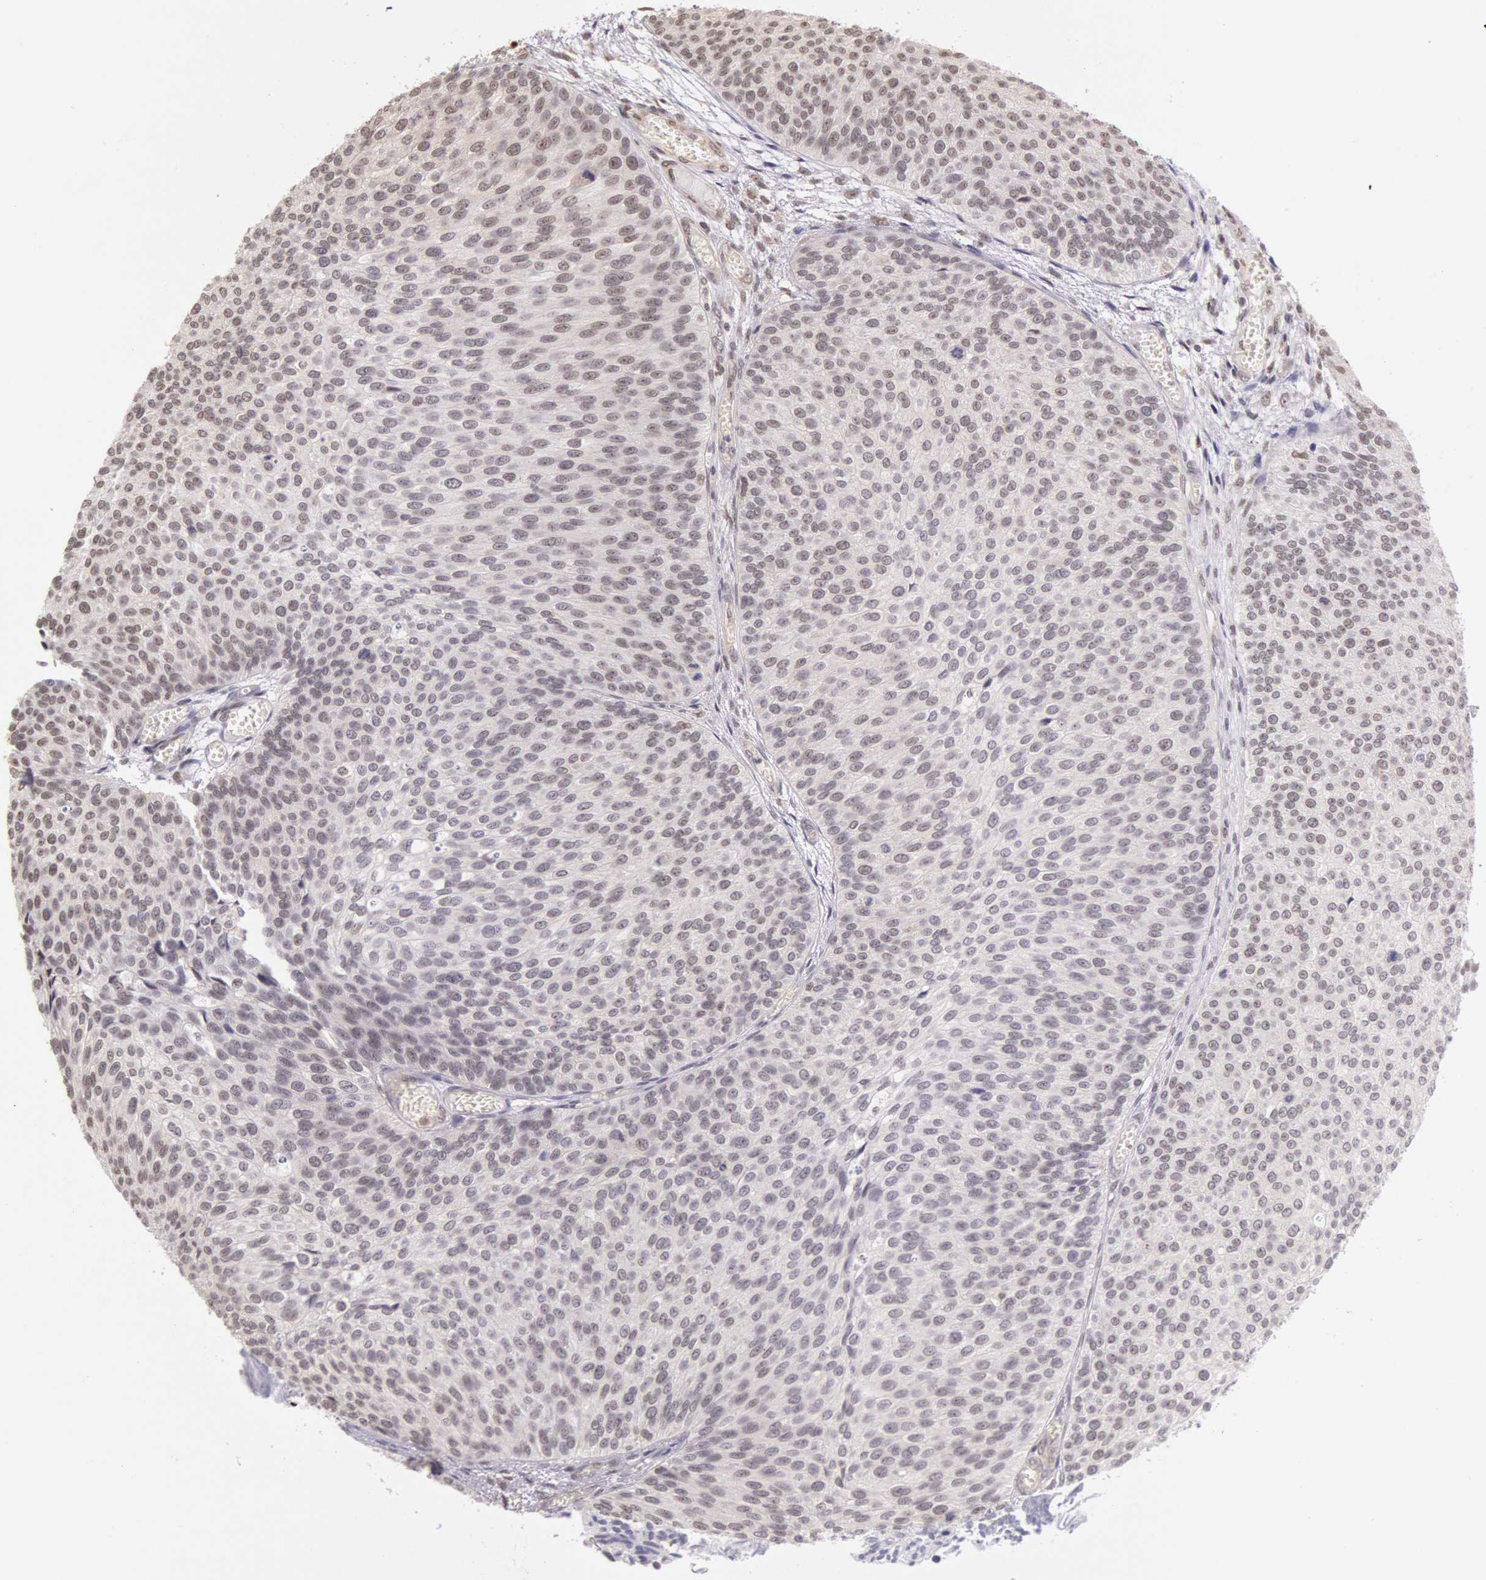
{"staining": {"intensity": "weak", "quantity": "<25%", "location": "nuclear"}, "tissue": "urothelial cancer", "cell_type": "Tumor cells", "image_type": "cancer", "snomed": [{"axis": "morphology", "description": "Urothelial carcinoma, Low grade"}, {"axis": "topography", "description": "Urinary bladder"}], "caption": "The immunohistochemistry (IHC) micrograph has no significant staining in tumor cells of urothelial cancer tissue.", "gene": "HIF1A", "patient": {"sex": "male", "age": 84}}